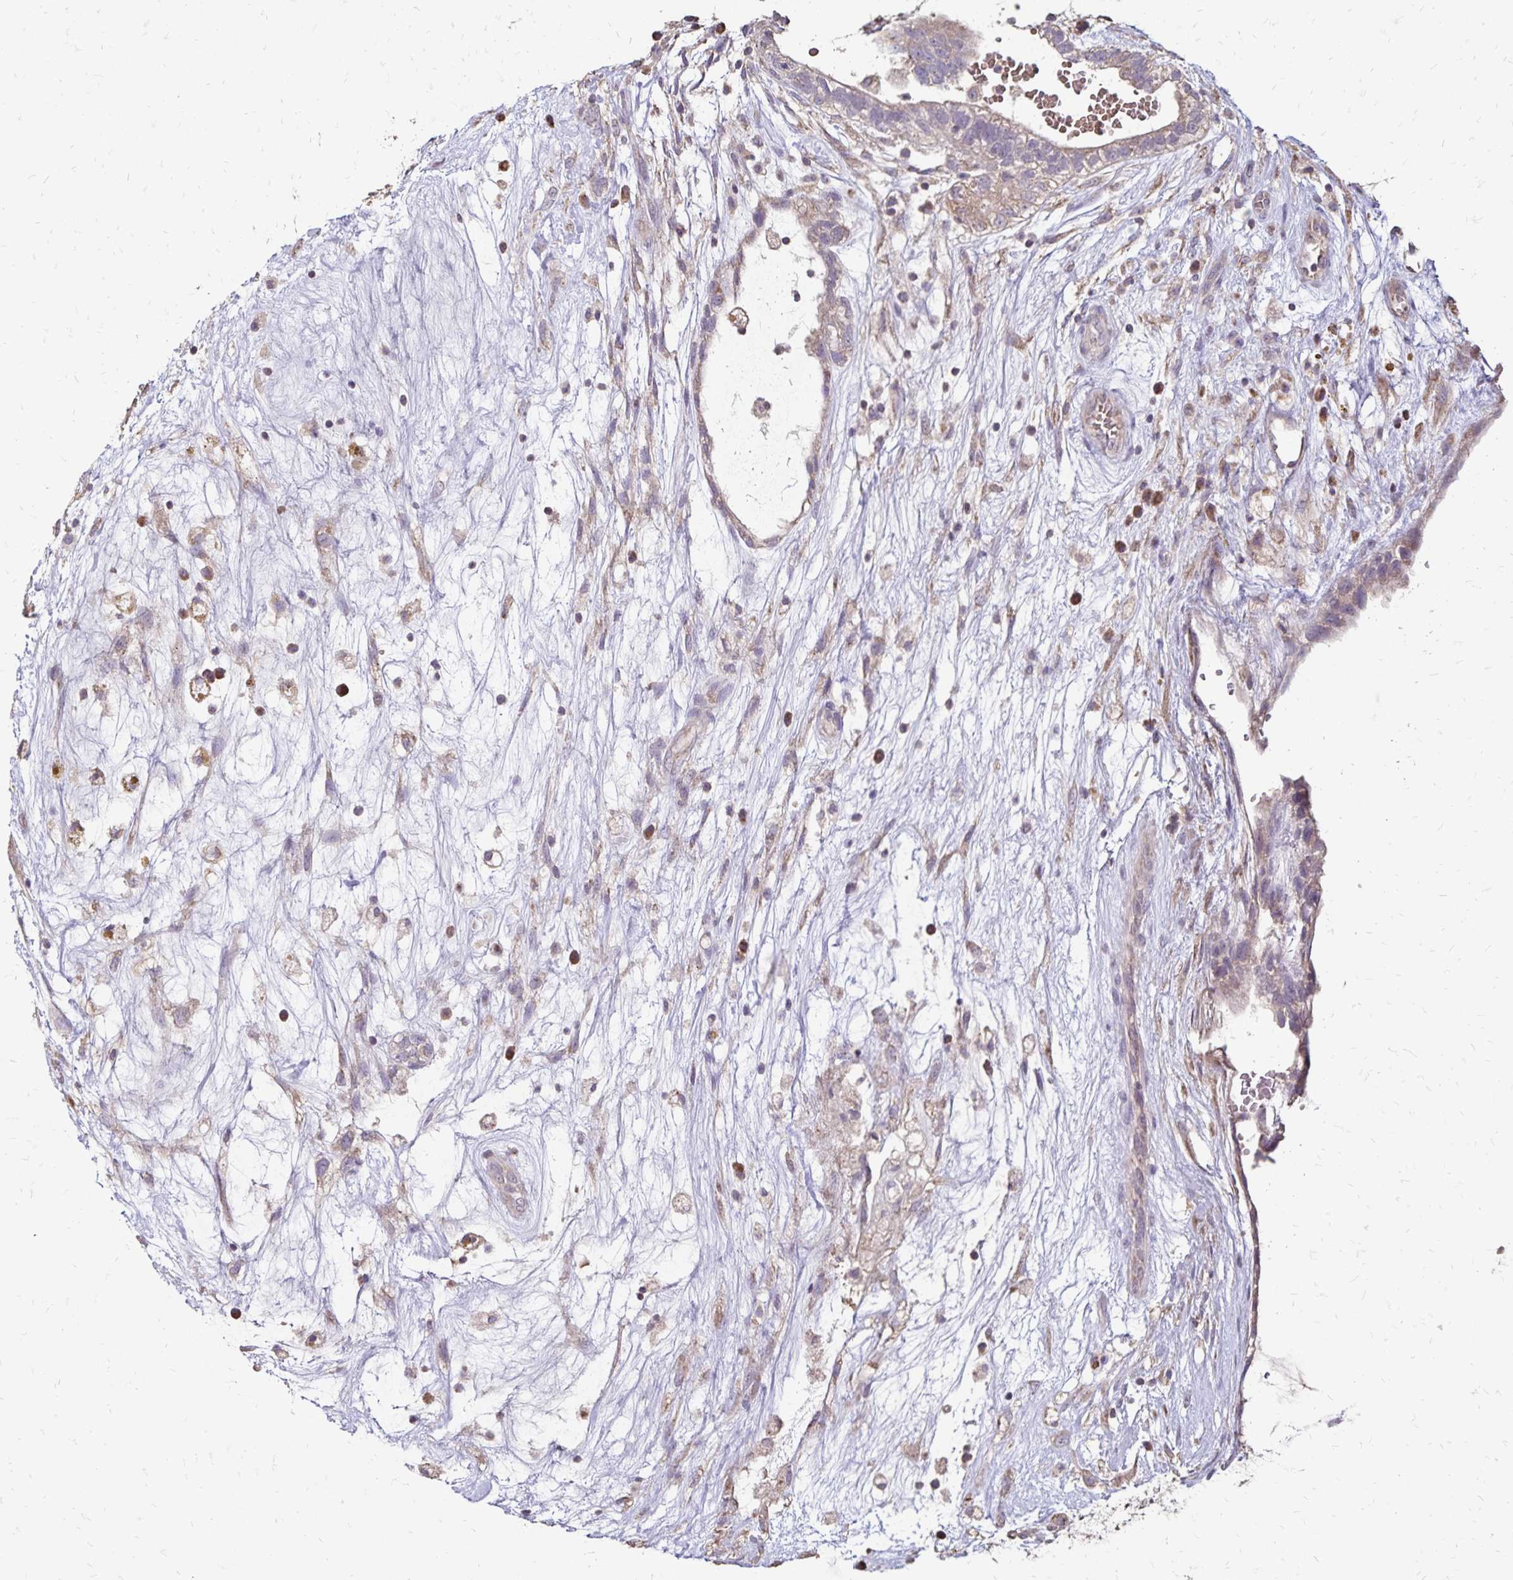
{"staining": {"intensity": "weak", "quantity": "<25%", "location": "cytoplasmic/membranous"}, "tissue": "testis cancer", "cell_type": "Tumor cells", "image_type": "cancer", "snomed": [{"axis": "morphology", "description": "Normal tissue, NOS"}, {"axis": "morphology", "description": "Carcinoma, Embryonal, NOS"}, {"axis": "topography", "description": "Testis"}], "caption": "Tumor cells are negative for brown protein staining in testis cancer (embryonal carcinoma).", "gene": "EMC10", "patient": {"sex": "male", "age": 32}}